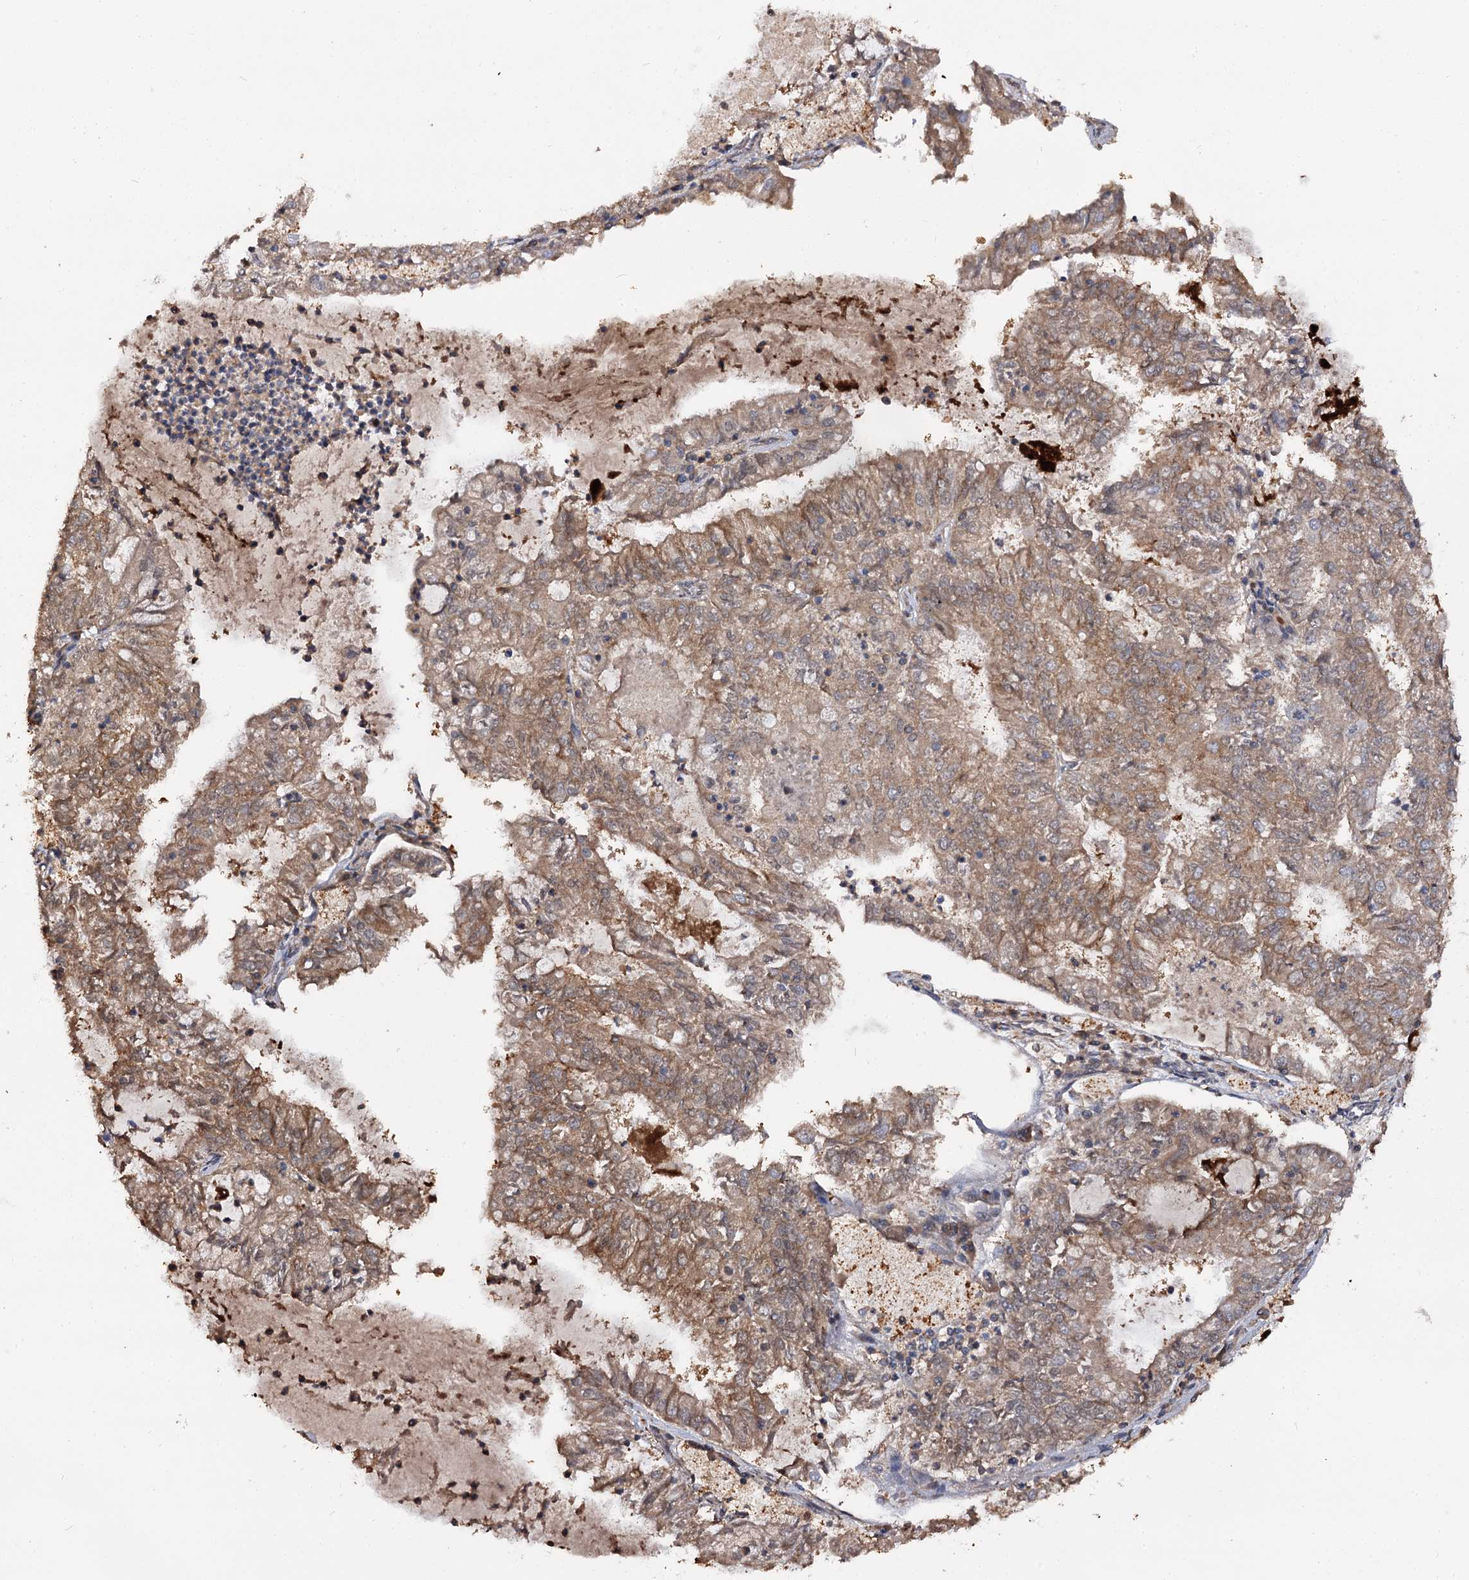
{"staining": {"intensity": "moderate", "quantity": ">75%", "location": "cytoplasmic/membranous"}, "tissue": "endometrial cancer", "cell_type": "Tumor cells", "image_type": "cancer", "snomed": [{"axis": "morphology", "description": "Adenocarcinoma, NOS"}, {"axis": "topography", "description": "Endometrium"}], "caption": "Tumor cells demonstrate moderate cytoplasmic/membranous staining in approximately >75% of cells in endometrial cancer. Using DAB (brown) and hematoxylin (blue) stains, captured at high magnification using brightfield microscopy.", "gene": "ARL13A", "patient": {"sex": "female", "age": 57}}